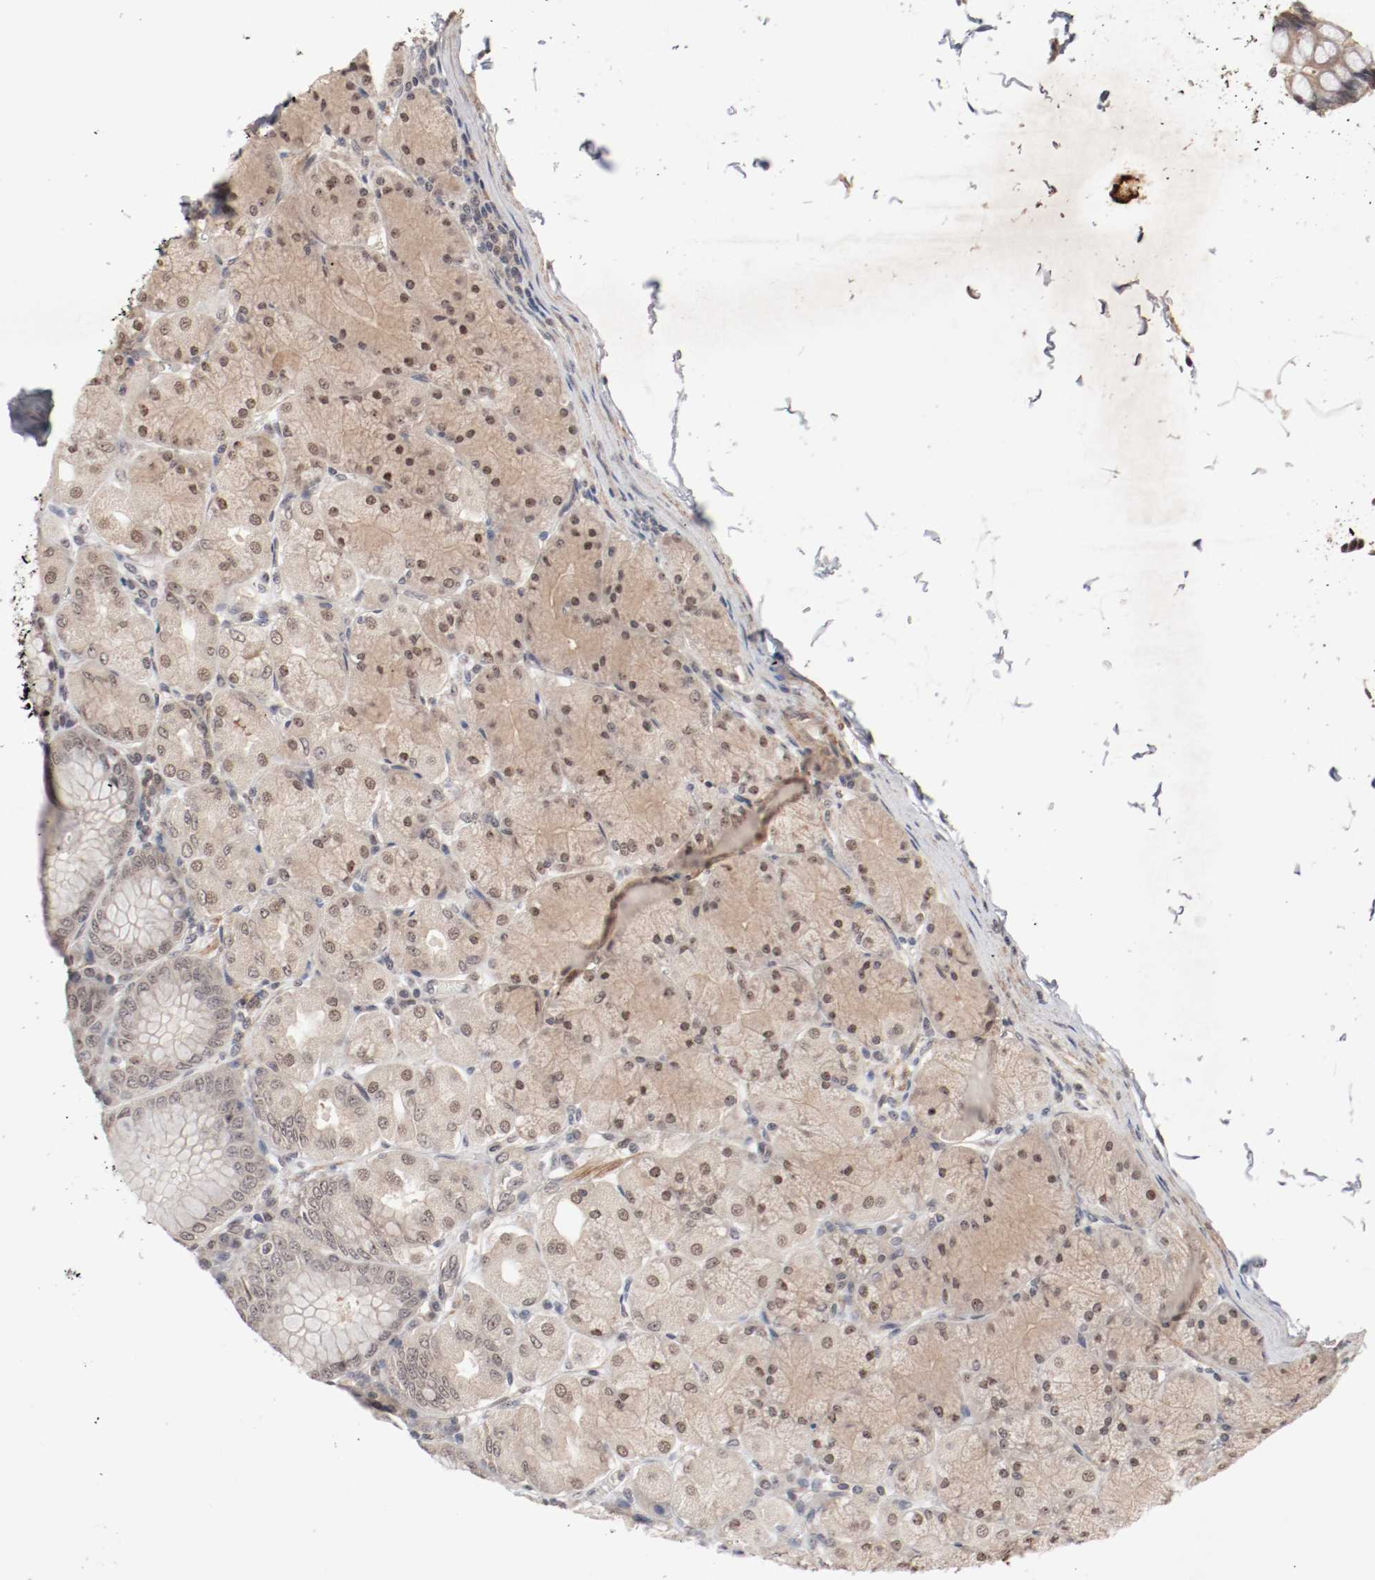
{"staining": {"intensity": "moderate", "quantity": ">75%", "location": "cytoplasmic/membranous,nuclear"}, "tissue": "stomach", "cell_type": "Glandular cells", "image_type": "normal", "snomed": [{"axis": "morphology", "description": "Normal tissue, NOS"}, {"axis": "topography", "description": "Stomach, upper"}], "caption": "The histopathology image shows staining of unremarkable stomach, revealing moderate cytoplasmic/membranous,nuclear protein expression (brown color) within glandular cells.", "gene": "CSNK2B", "patient": {"sex": "female", "age": 56}}